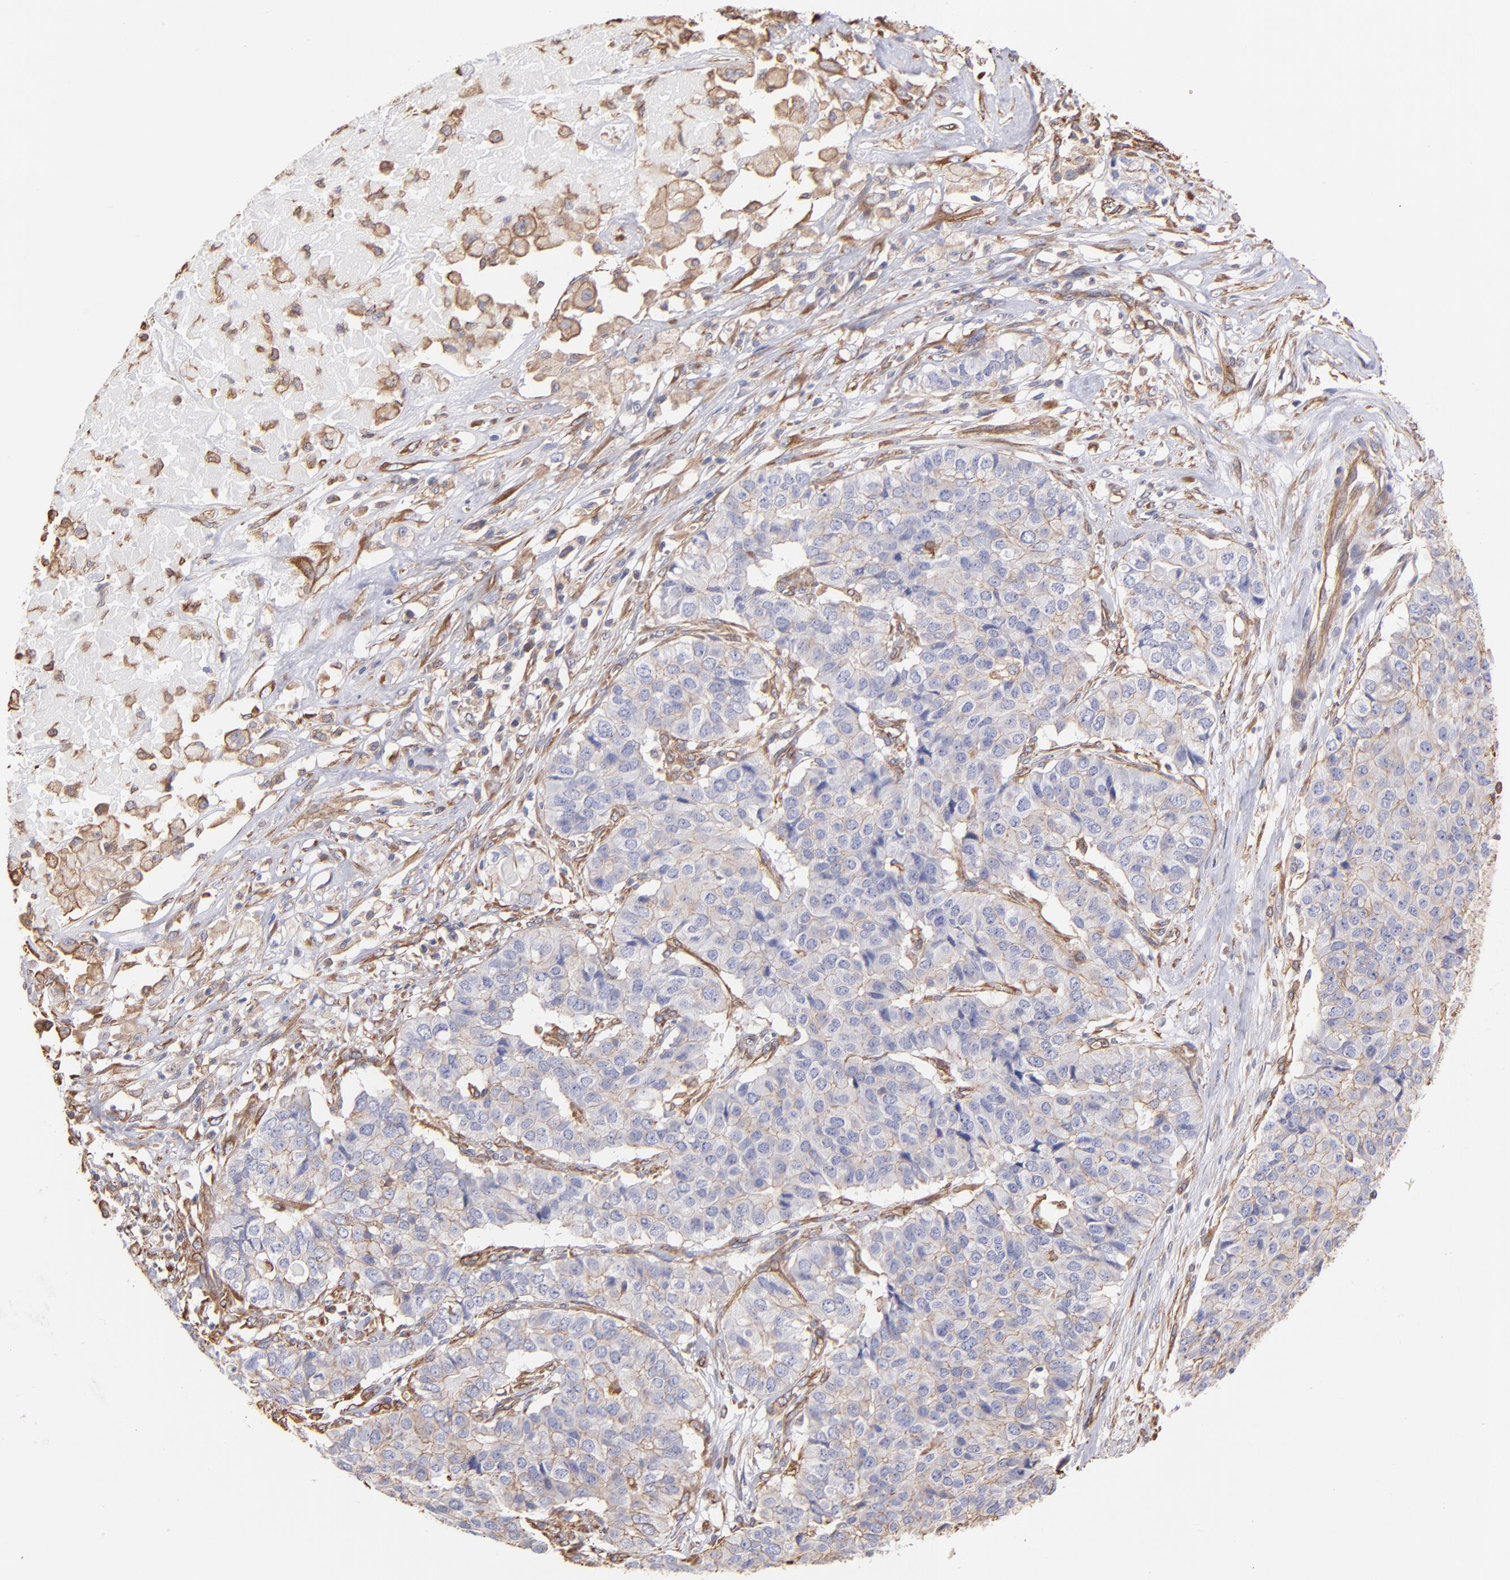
{"staining": {"intensity": "weak", "quantity": "25%-75%", "location": "cytoplasmic/membranous"}, "tissue": "pancreatic cancer", "cell_type": "Tumor cells", "image_type": "cancer", "snomed": [{"axis": "morphology", "description": "Adenocarcinoma, NOS"}, {"axis": "topography", "description": "Pancreas"}], "caption": "Adenocarcinoma (pancreatic) was stained to show a protein in brown. There is low levels of weak cytoplasmic/membranous expression in about 25%-75% of tumor cells.", "gene": "PLEC", "patient": {"sex": "male", "age": 50}}